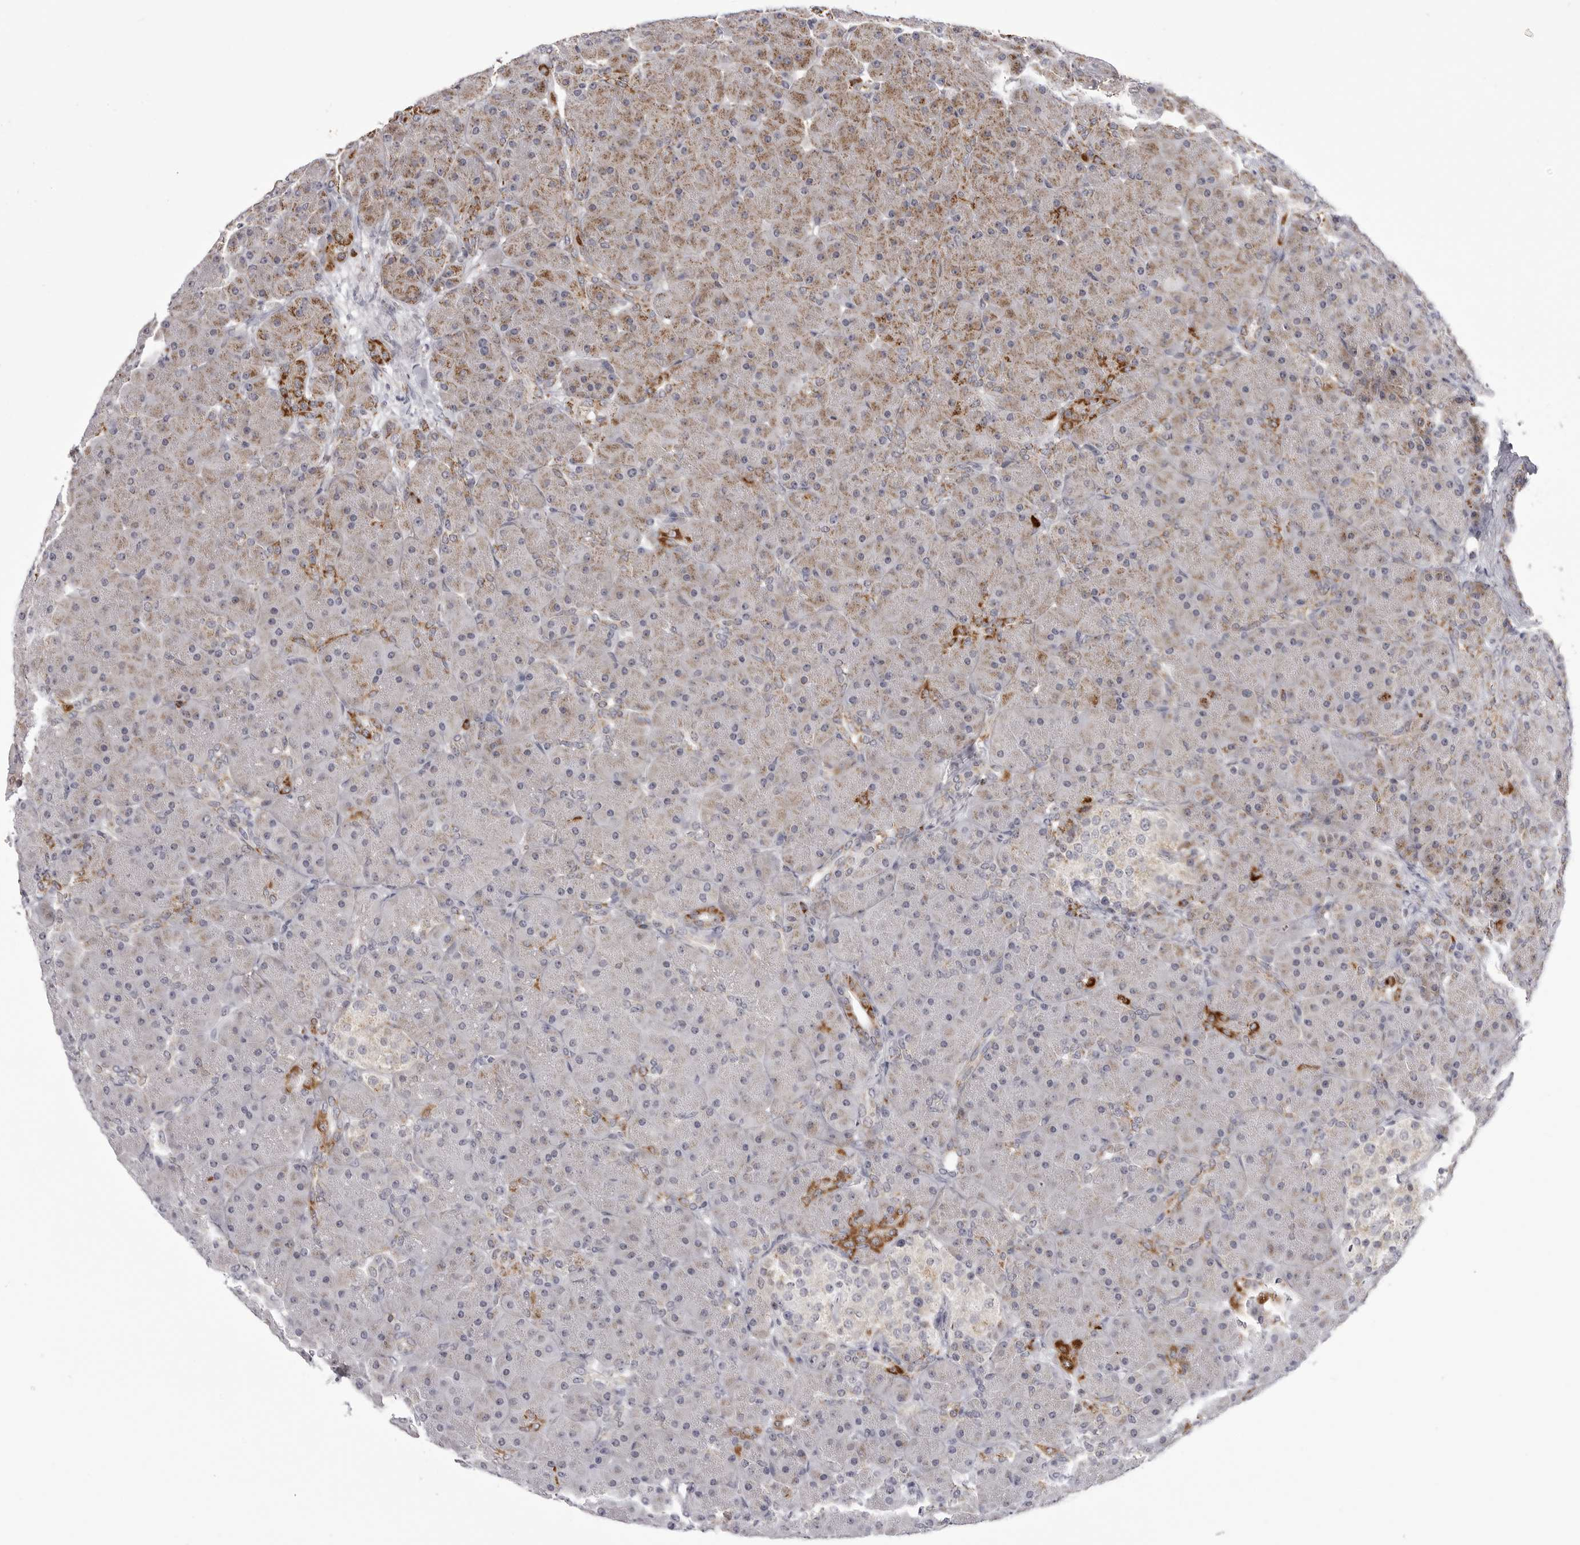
{"staining": {"intensity": "moderate", "quantity": "<25%", "location": "cytoplasmic/membranous"}, "tissue": "pancreas", "cell_type": "Exocrine glandular cells", "image_type": "normal", "snomed": [{"axis": "morphology", "description": "Normal tissue, NOS"}, {"axis": "topography", "description": "Pancreas"}], "caption": "Brown immunohistochemical staining in unremarkable pancreas exhibits moderate cytoplasmic/membranous expression in about <25% of exocrine glandular cells.", "gene": "TUFM", "patient": {"sex": "male", "age": 66}}